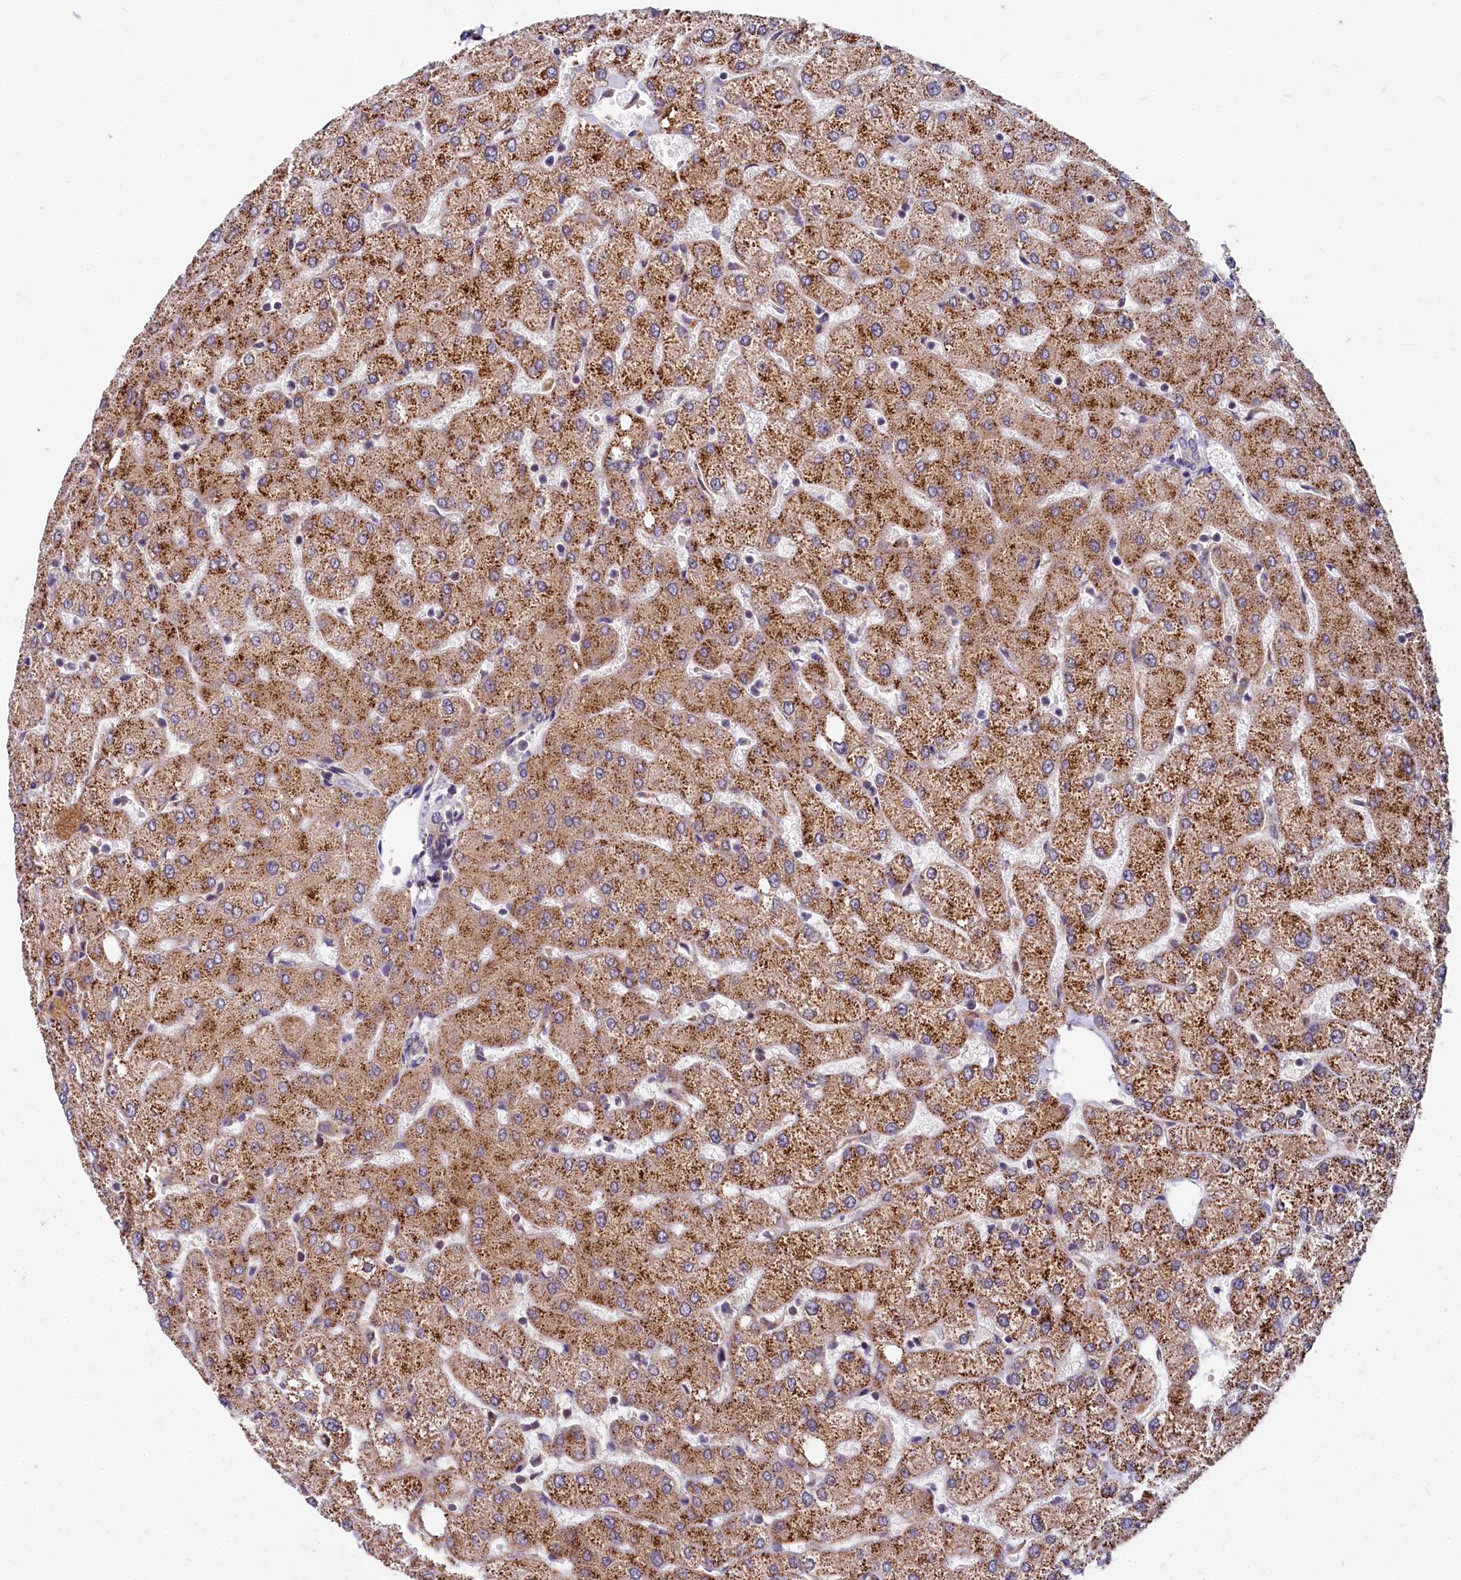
{"staining": {"intensity": "weak", "quantity": "25%-75%", "location": "cytoplasmic/membranous"}, "tissue": "liver", "cell_type": "Cholangiocytes", "image_type": "normal", "snomed": [{"axis": "morphology", "description": "Normal tissue, NOS"}, {"axis": "topography", "description": "Liver"}], "caption": "Protein staining of unremarkable liver displays weak cytoplasmic/membranous staining in approximately 25%-75% of cholangiocytes. The protein is shown in brown color, while the nuclei are stained blue.", "gene": "EIF2B2", "patient": {"sex": "female", "age": 54}}